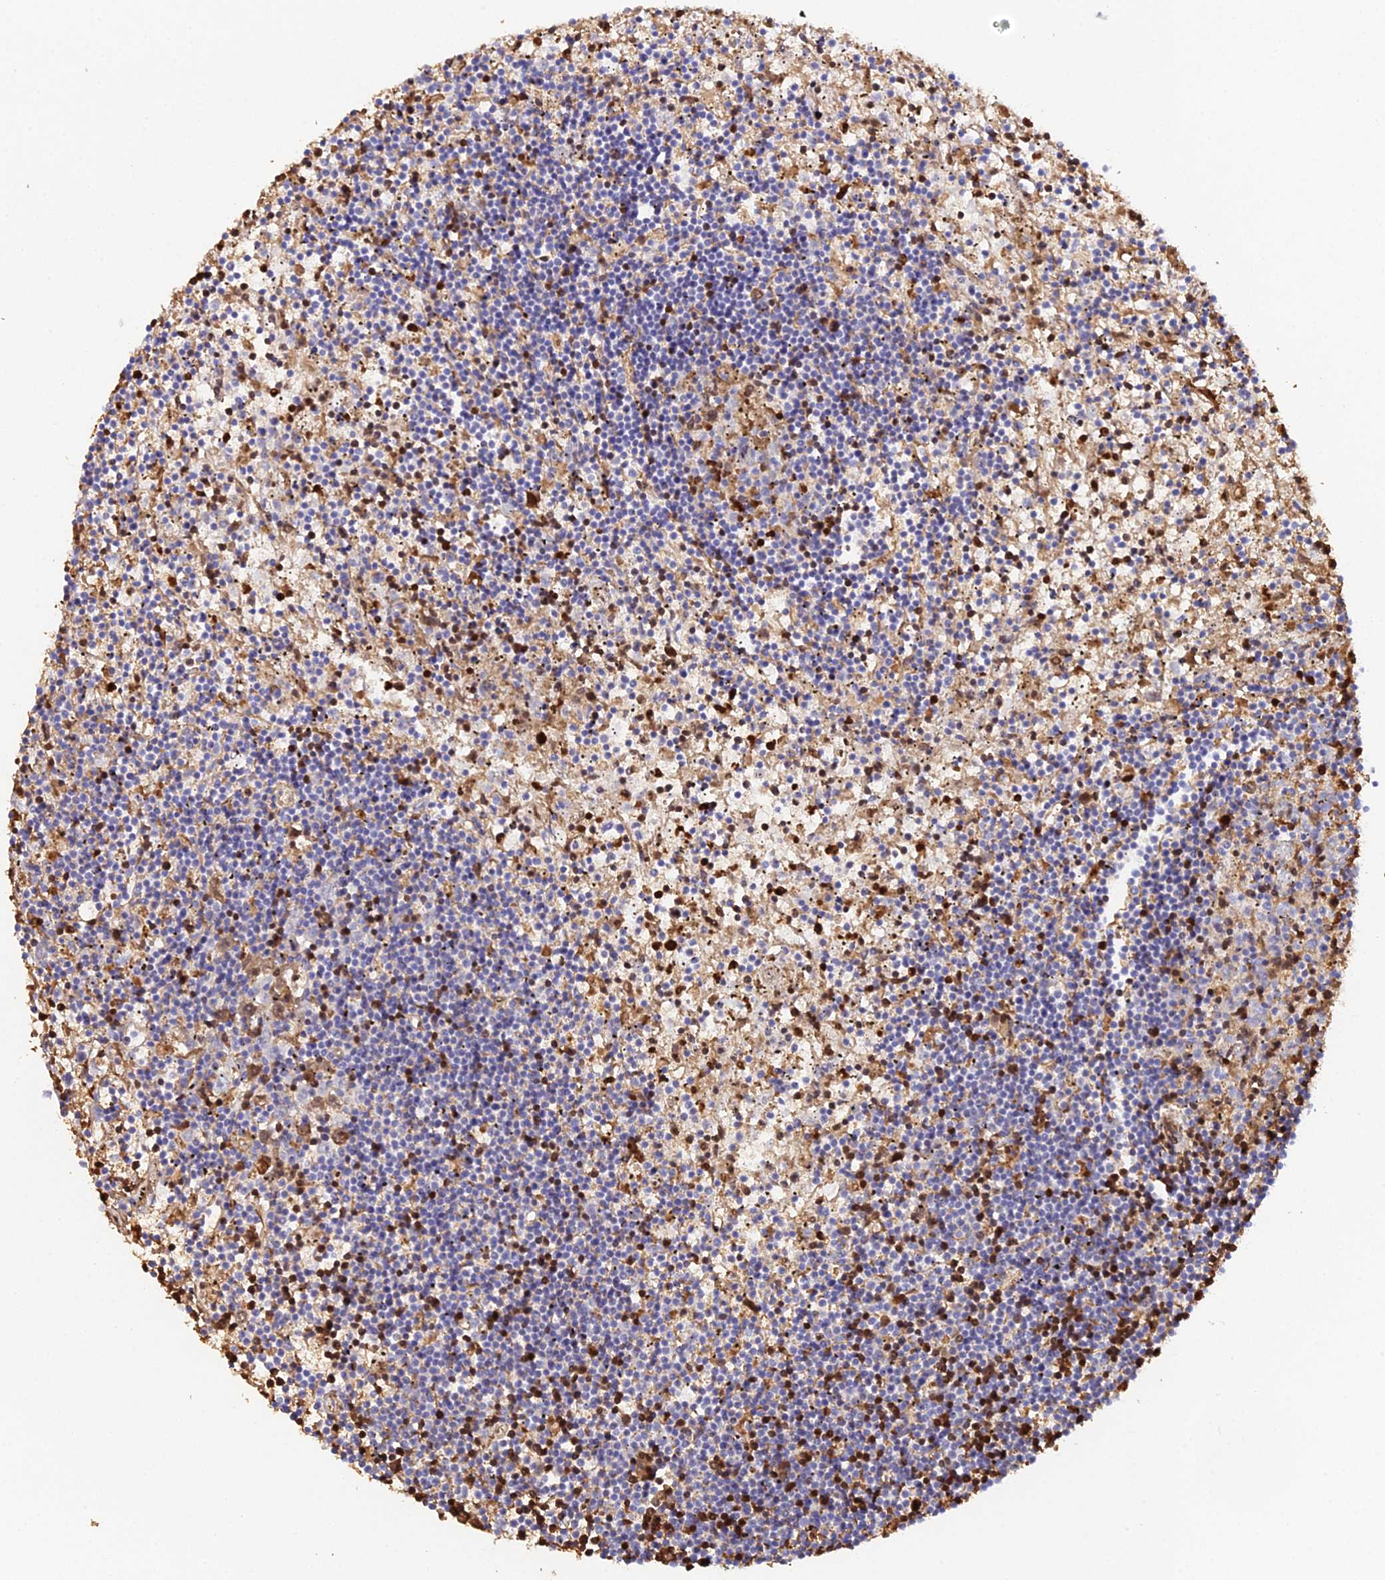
{"staining": {"intensity": "negative", "quantity": "none", "location": "none"}, "tissue": "lymphoma", "cell_type": "Tumor cells", "image_type": "cancer", "snomed": [{"axis": "morphology", "description": "Malignant lymphoma, non-Hodgkin's type, Low grade"}, {"axis": "topography", "description": "Spleen"}], "caption": "An IHC image of malignant lymphoma, non-Hodgkin's type (low-grade) is shown. There is no staining in tumor cells of malignant lymphoma, non-Hodgkin's type (low-grade).", "gene": "CFAP45", "patient": {"sex": "male", "age": 76}}